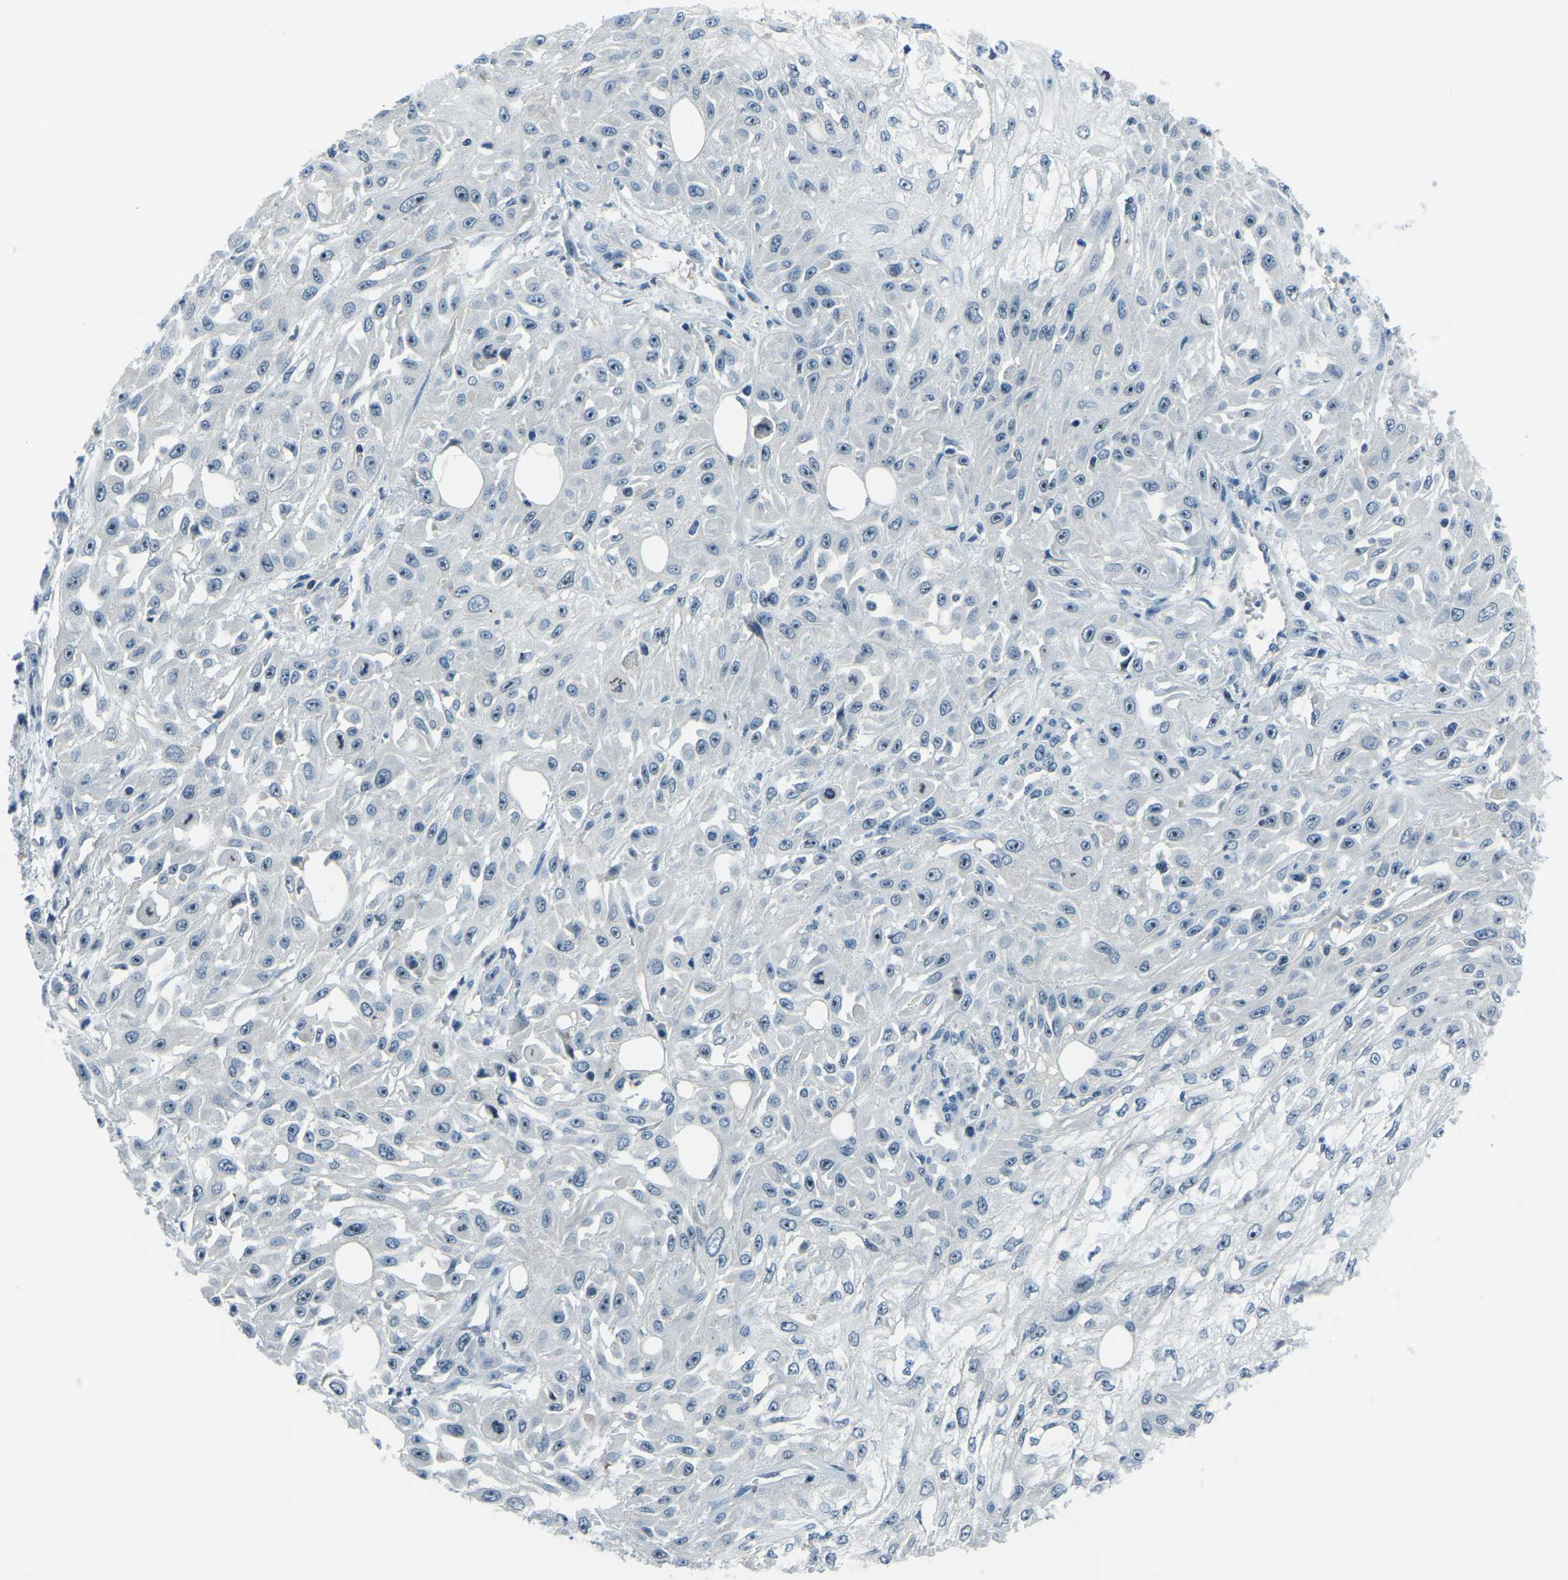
{"staining": {"intensity": "negative", "quantity": "none", "location": "none"}, "tissue": "skin cancer", "cell_type": "Tumor cells", "image_type": "cancer", "snomed": [{"axis": "morphology", "description": "Squamous cell carcinoma, NOS"}, {"axis": "morphology", "description": "Squamous cell carcinoma, metastatic, NOS"}, {"axis": "topography", "description": "Skin"}, {"axis": "topography", "description": "Lymph node"}], "caption": "A histopathology image of skin cancer (metastatic squamous cell carcinoma) stained for a protein reveals no brown staining in tumor cells.", "gene": "RRP1", "patient": {"sex": "male", "age": 75}}